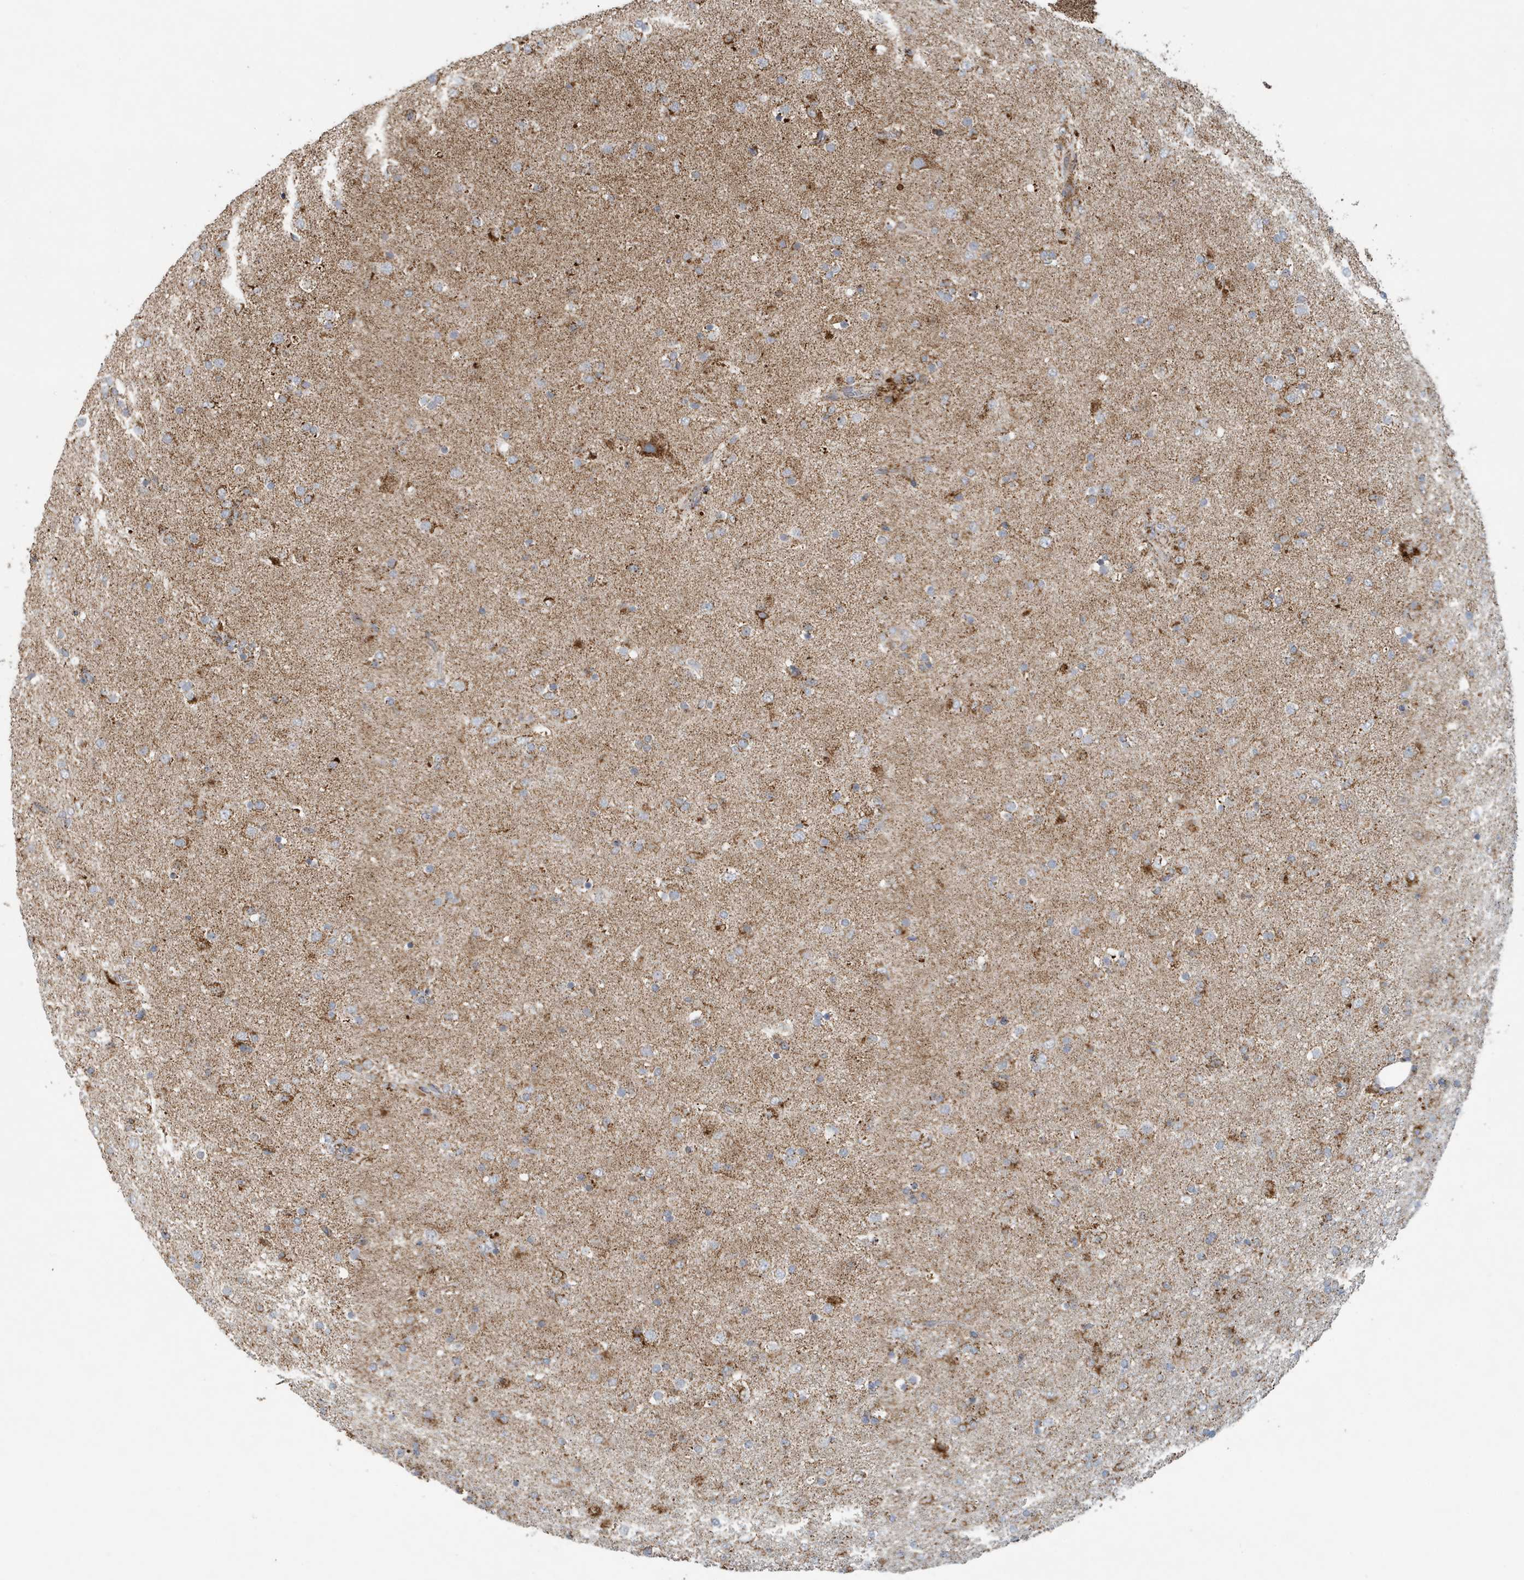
{"staining": {"intensity": "moderate", "quantity": "<25%", "location": "cytoplasmic/membranous"}, "tissue": "glioma", "cell_type": "Tumor cells", "image_type": "cancer", "snomed": [{"axis": "morphology", "description": "Glioma, malignant, Low grade"}, {"axis": "topography", "description": "Brain"}], "caption": "A high-resolution histopathology image shows immunohistochemistry staining of glioma, which displays moderate cytoplasmic/membranous staining in about <25% of tumor cells. The staining was performed using DAB (3,3'-diaminobenzidine), with brown indicating positive protein expression. Nuclei are stained blue with hematoxylin.", "gene": "MAN1A1", "patient": {"sex": "male", "age": 65}}